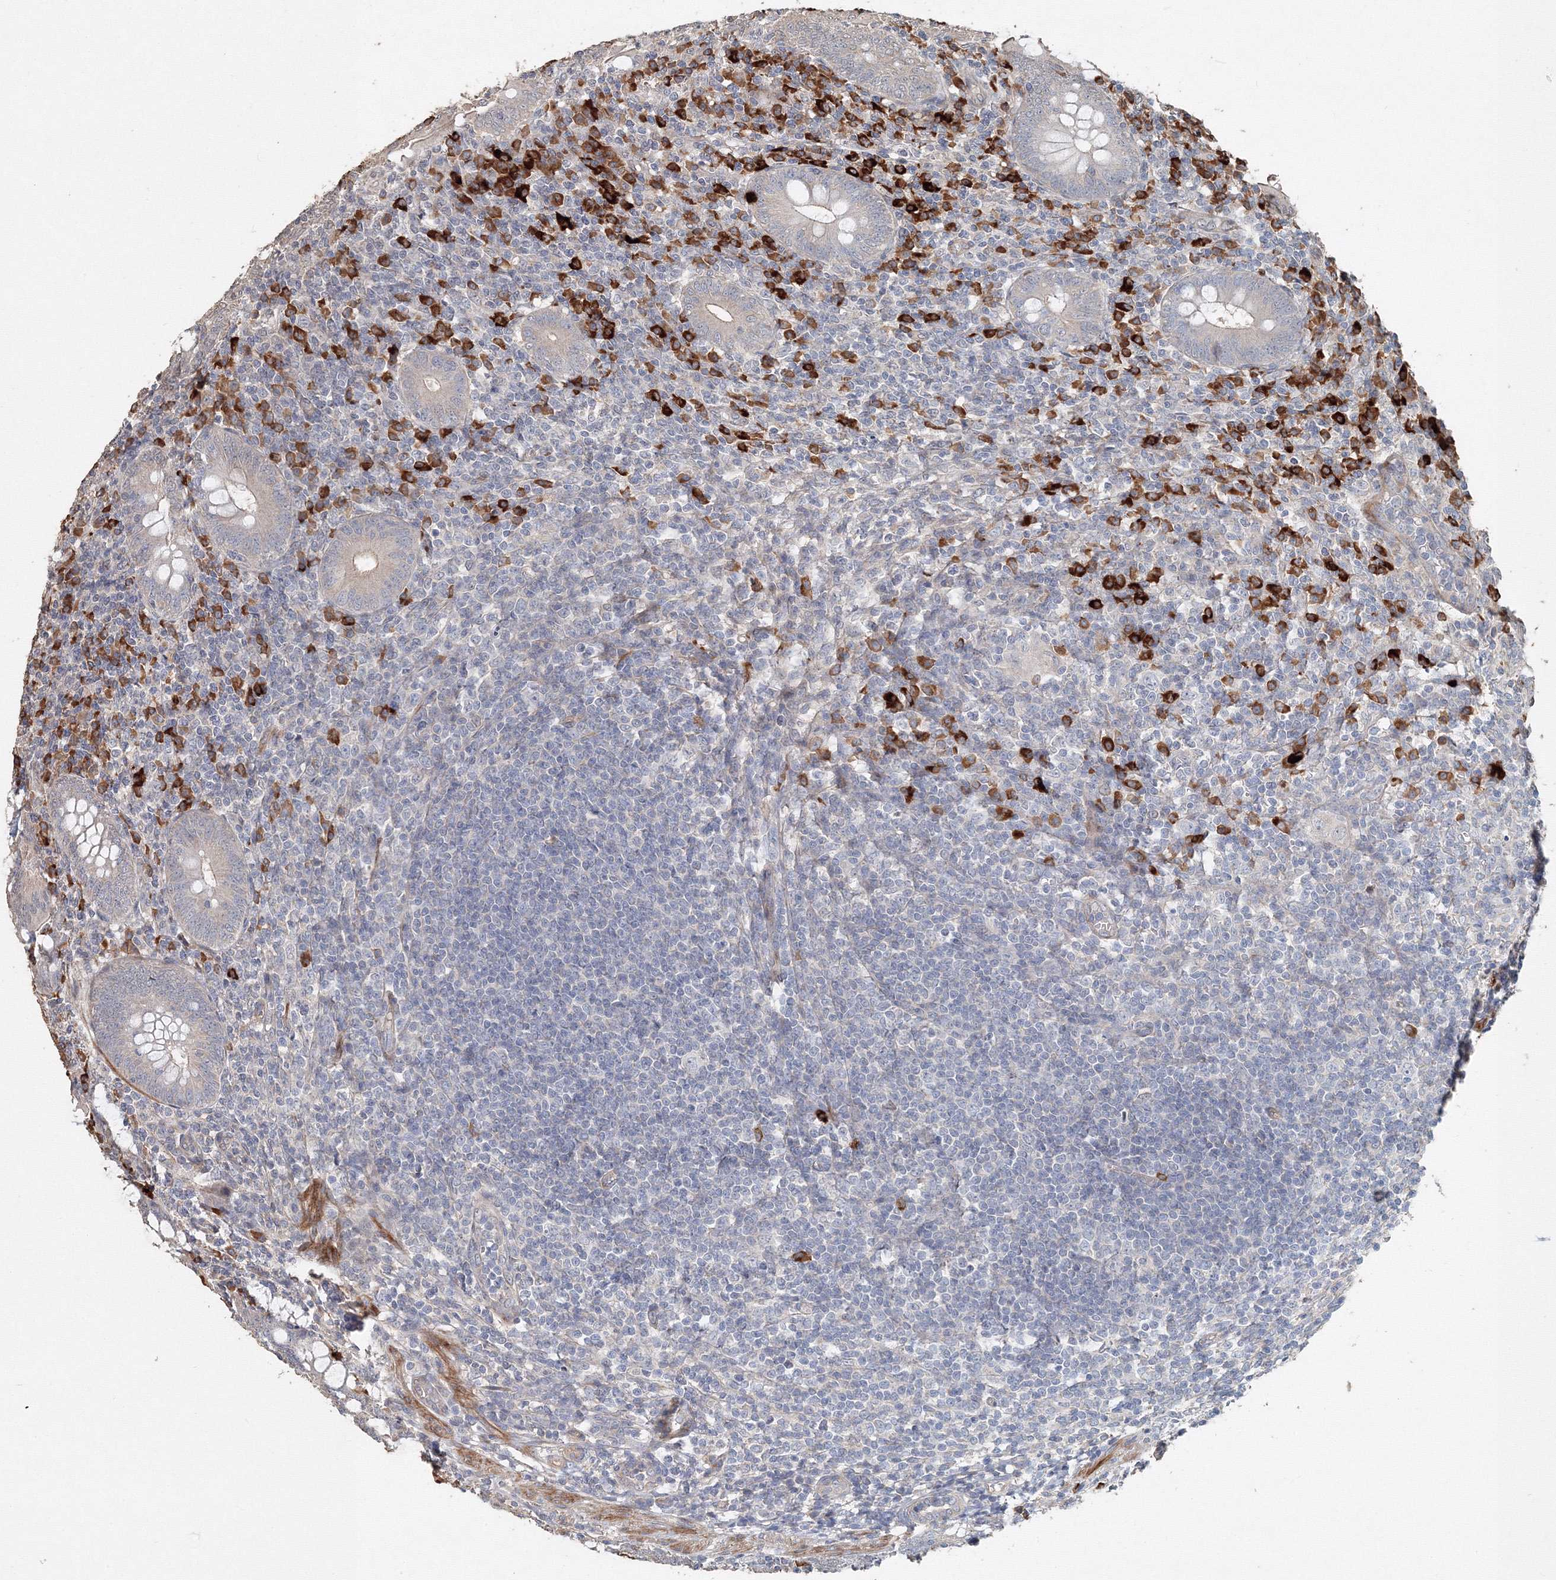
{"staining": {"intensity": "strong", "quantity": "<25%", "location": "cytoplasmic/membranous"}, "tissue": "appendix", "cell_type": "Glandular cells", "image_type": "normal", "snomed": [{"axis": "morphology", "description": "Normal tissue, NOS"}, {"axis": "topography", "description": "Appendix"}], "caption": "Protein expression by IHC exhibits strong cytoplasmic/membranous staining in approximately <25% of glandular cells in normal appendix.", "gene": "NALF2", "patient": {"sex": "male", "age": 14}}